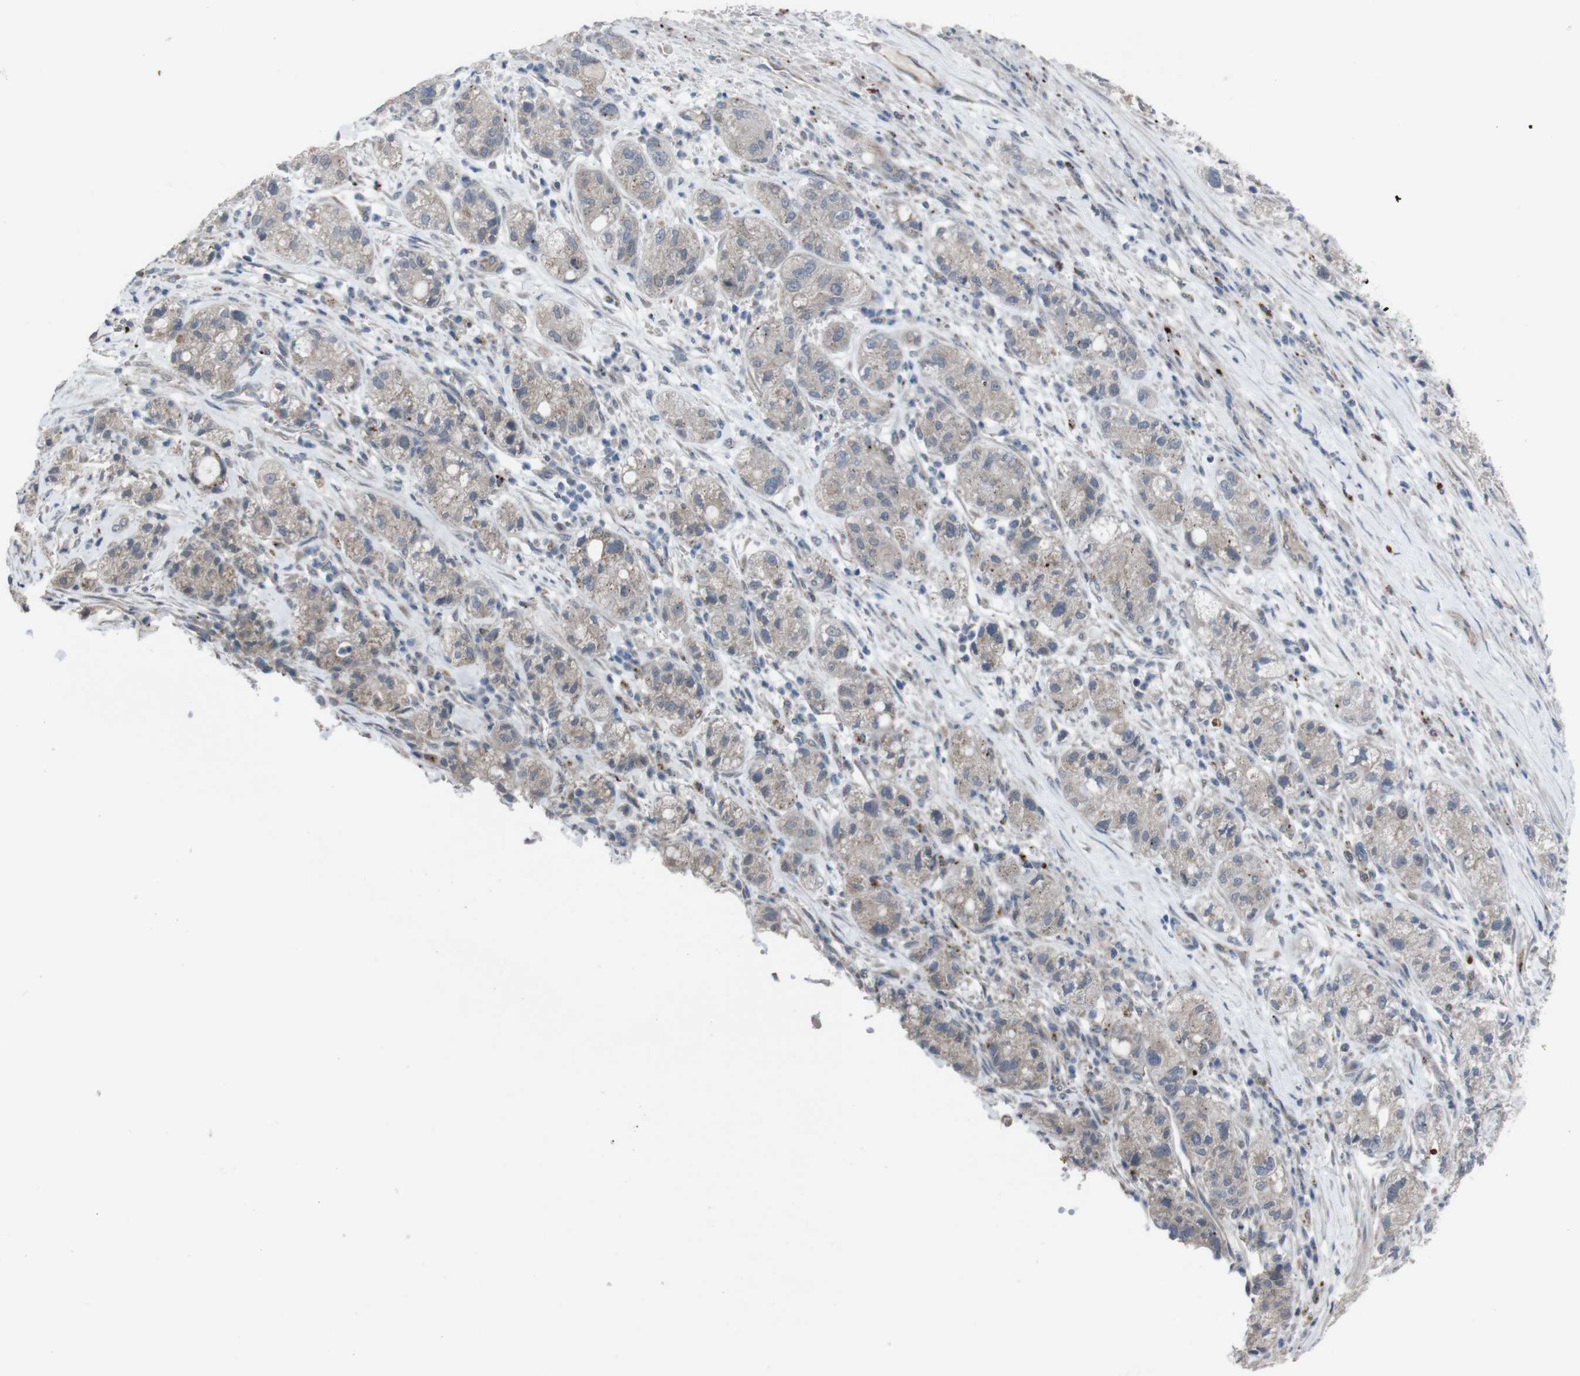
{"staining": {"intensity": "weak", "quantity": ">75%", "location": "cytoplasmic/membranous"}, "tissue": "pancreatic cancer", "cell_type": "Tumor cells", "image_type": "cancer", "snomed": [{"axis": "morphology", "description": "Adenocarcinoma, NOS"}, {"axis": "topography", "description": "Pancreas"}], "caption": "The micrograph reveals staining of pancreatic cancer, revealing weak cytoplasmic/membranous protein staining (brown color) within tumor cells.", "gene": "EFNA5", "patient": {"sex": "female", "age": 78}}